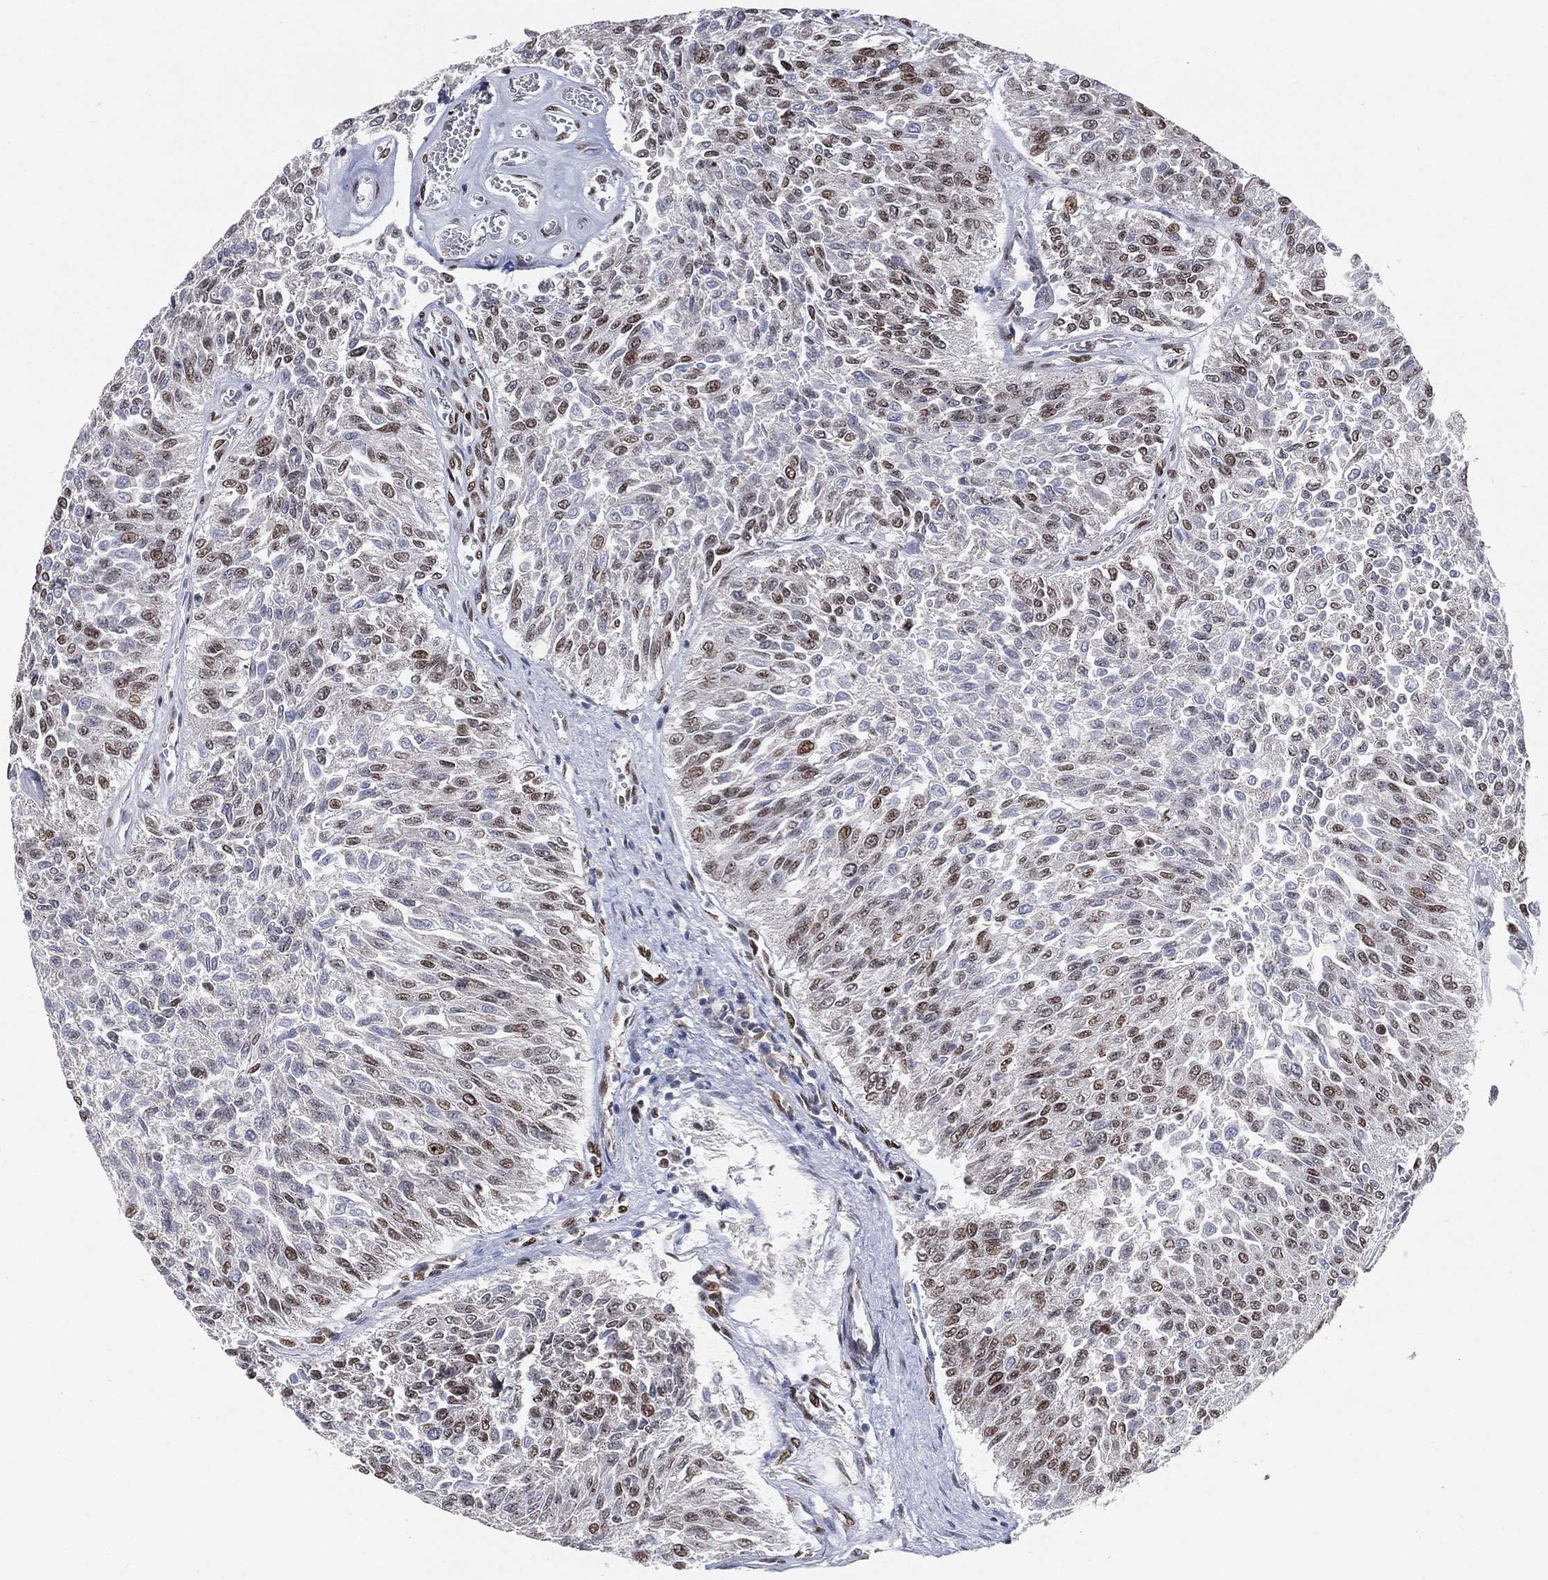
{"staining": {"intensity": "moderate", "quantity": "<25%", "location": "nuclear"}, "tissue": "urothelial cancer", "cell_type": "Tumor cells", "image_type": "cancer", "snomed": [{"axis": "morphology", "description": "Urothelial carcinoma, Low grade"}, {"axis": "topography", "description": "Urinary bladder"}], "caption": "The image demonstrates immunohistochemical staining of urothelial carcinoma (low-grade). There is moderate nuclear expression is seen in approximately <25% of tumor cells. (Brightfield microscopy of DAB IHC at high magnification).", "gene": "YLPM1", "patient": {"sex": "male", "age": 78}}